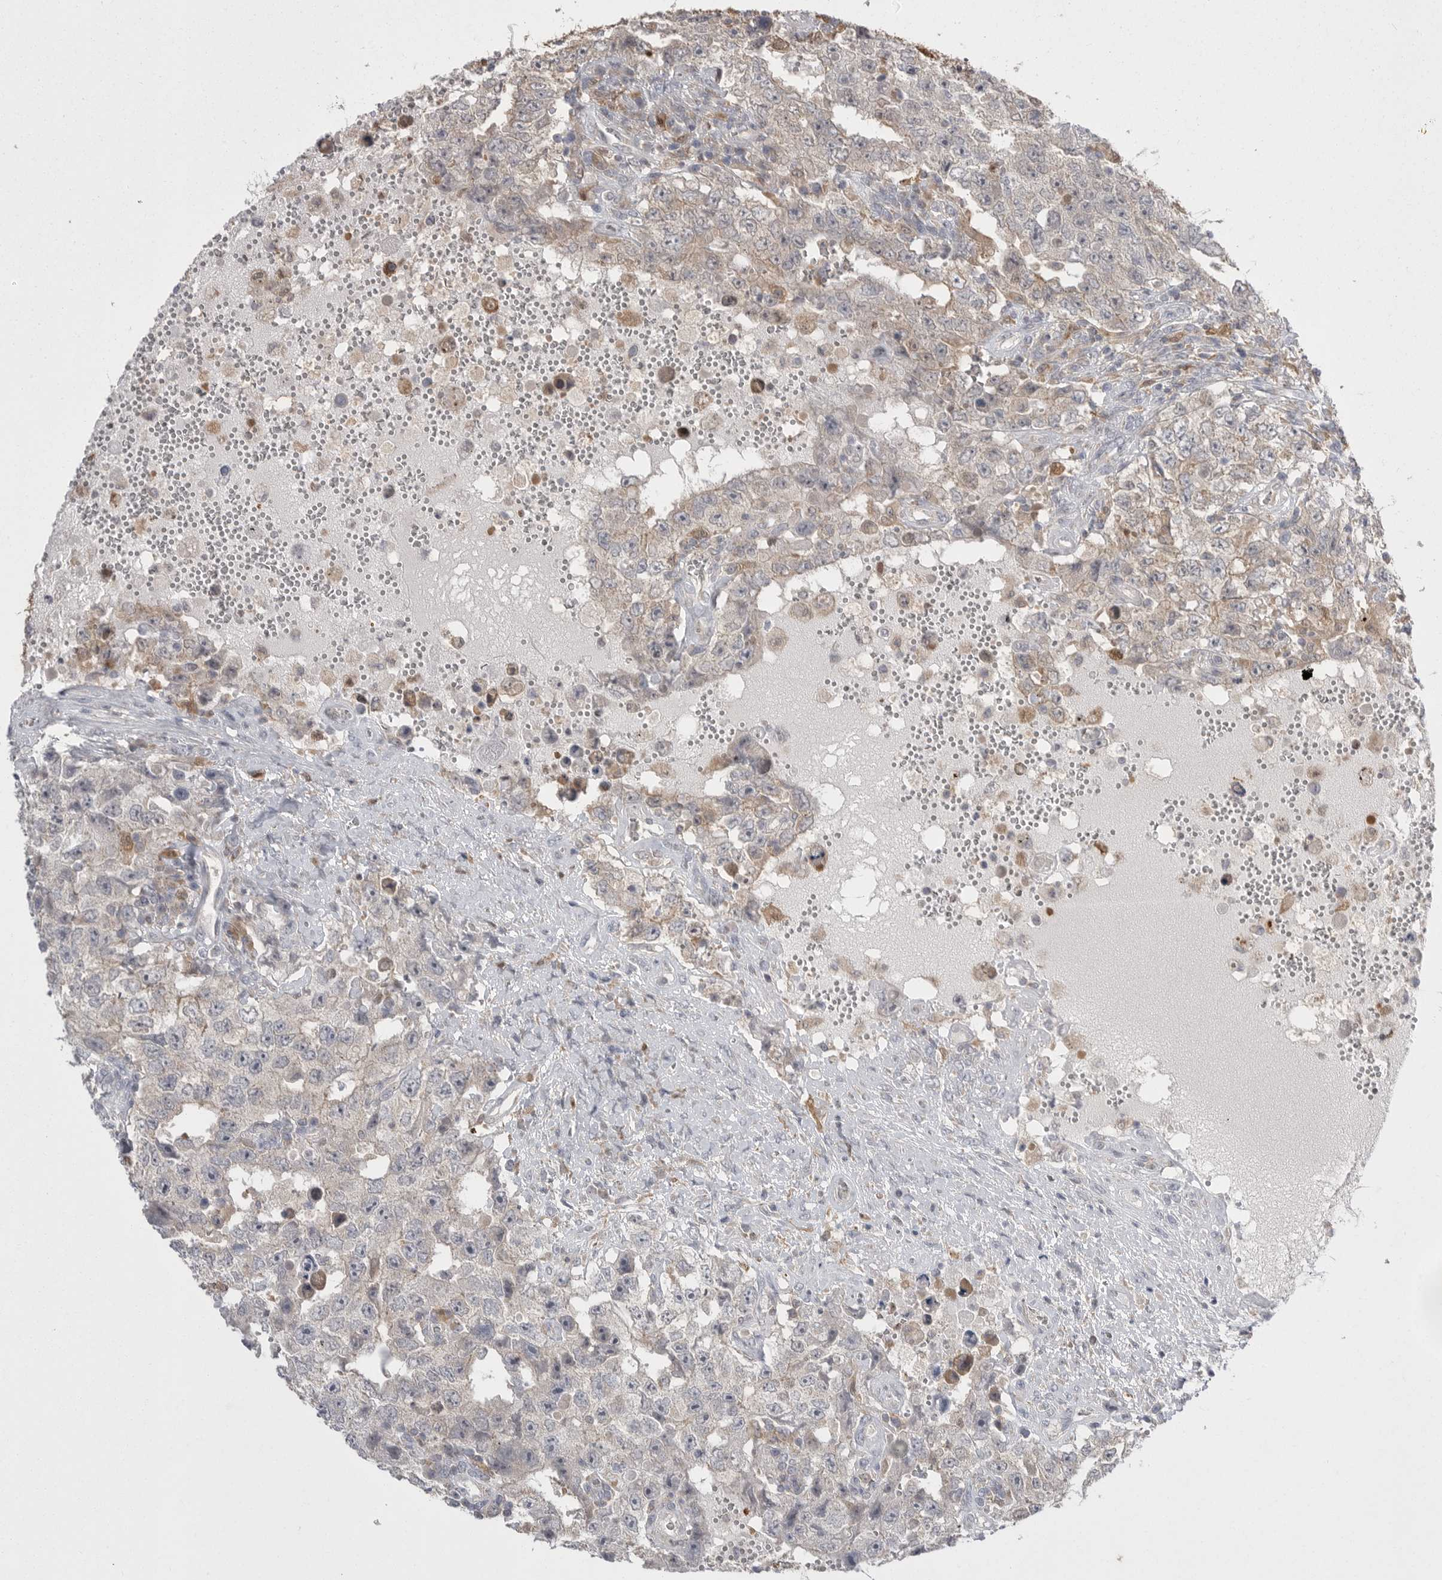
{"staining": {"intensity": "negative", "quantity": "none", "location": "none"}, "tissue": "testis cancer", "cell_type": "Tumor cells", "image_type": "cancer", "snomed": [{"axis": "morphology", "description": "Carcinoma, Embryonal, NOS"}, {"axis": "topography", "description": "Testis"}], "caption": "Photomicrograph shows no protein staining in tumor cells of embryonal carcinoma (testis) tissue.", "gene": "KYAT3", "patient": {"sex": "male", "age": 26}}